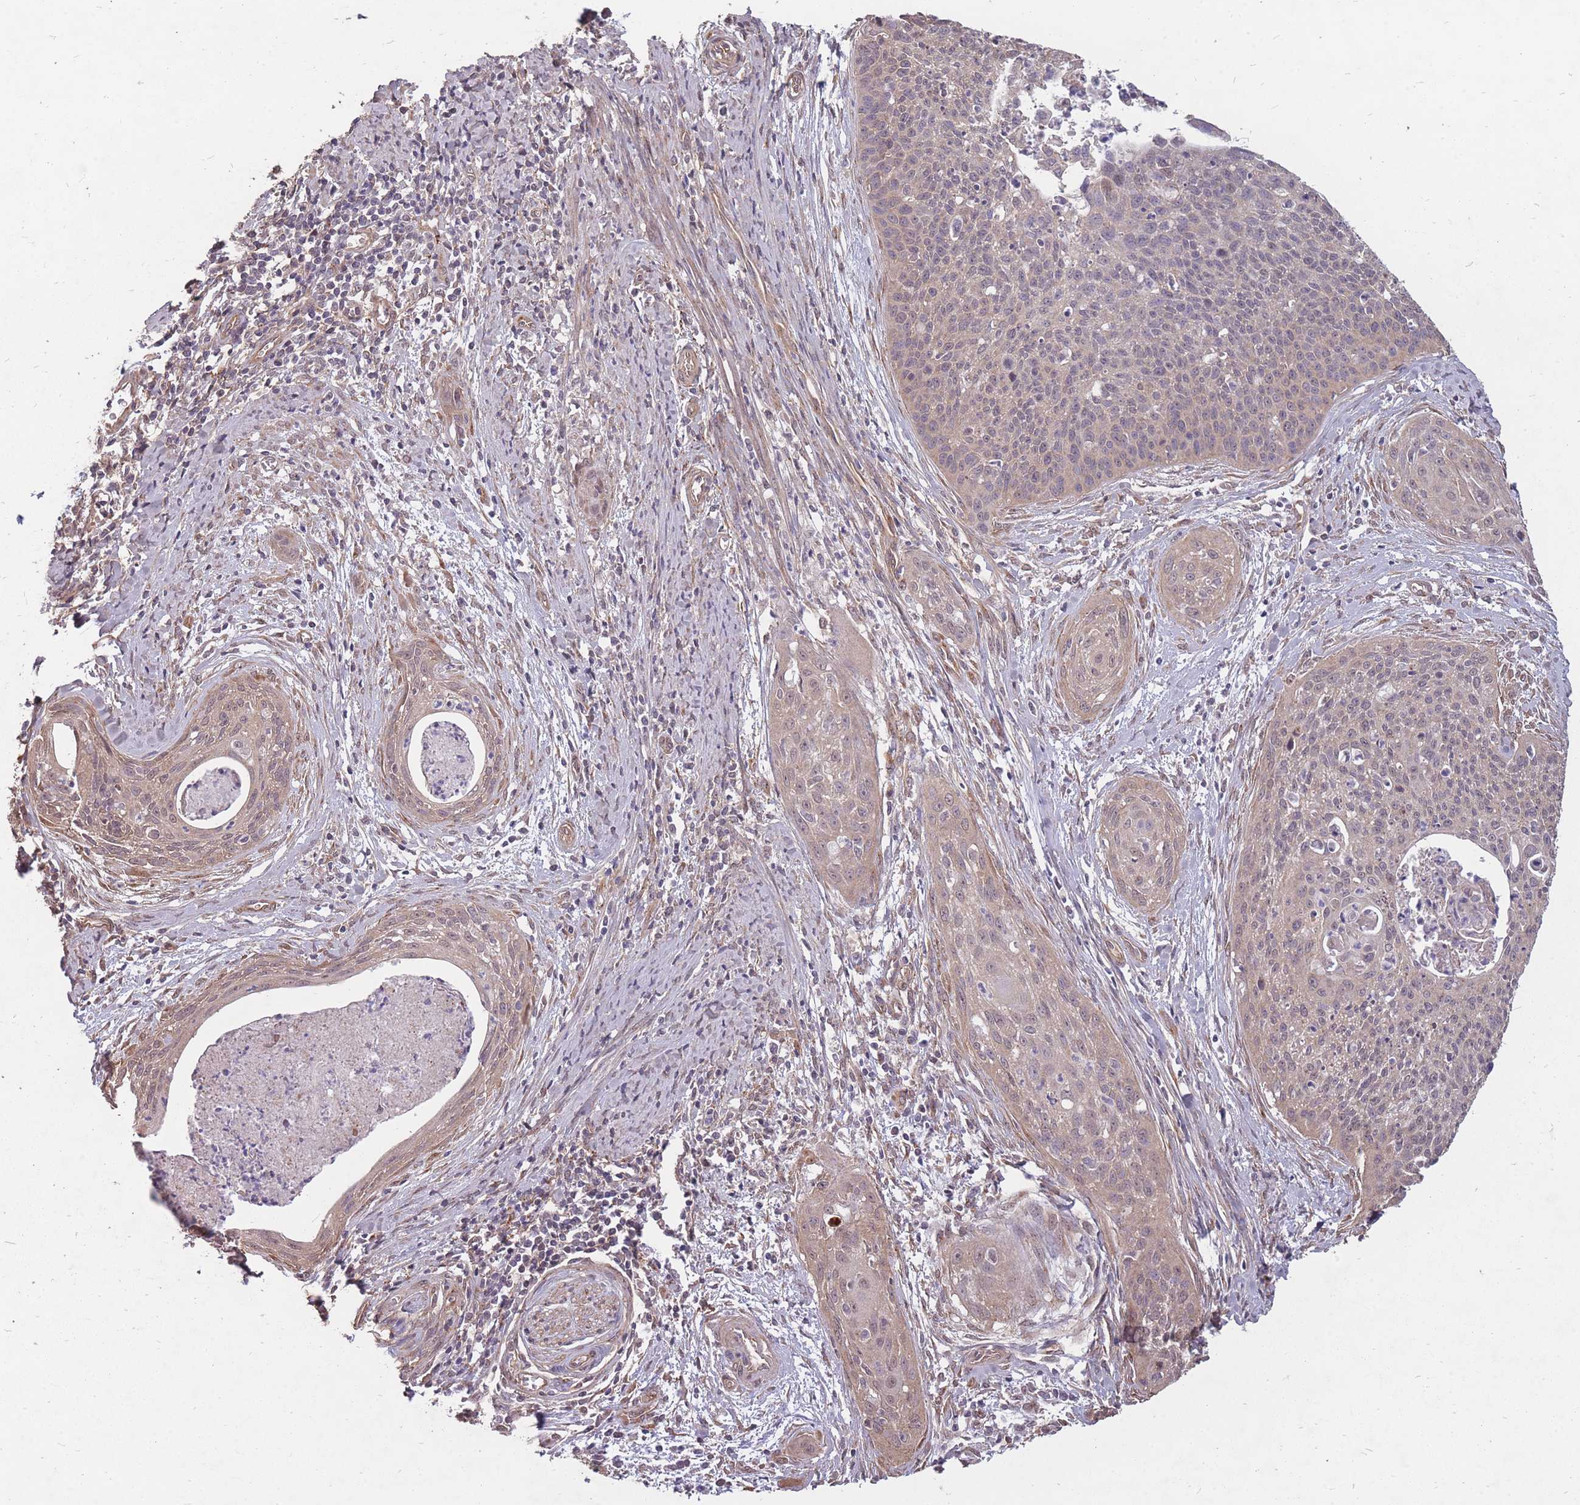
{"staining": {"intensity": "weak", "quantity": "<25%", "location": "nuclear"}, "tissue": "cervical cancer", "cell_type": "Tumor cells", "image_type": "cancer", "snomed": [{"axis": "morphology", "description": "Squamous cell carcinoma, NOS"}, {"axis": "topography", "description": "Cervix"}], "caption": "DAB (3,3'-diaminobenzidine) immunohistochemical staining of human cervical cancer exhibits no significant expression in tumor cells.", "gene": "DYNC1LI2", "patient": {"sex": "female", "age": 55}}